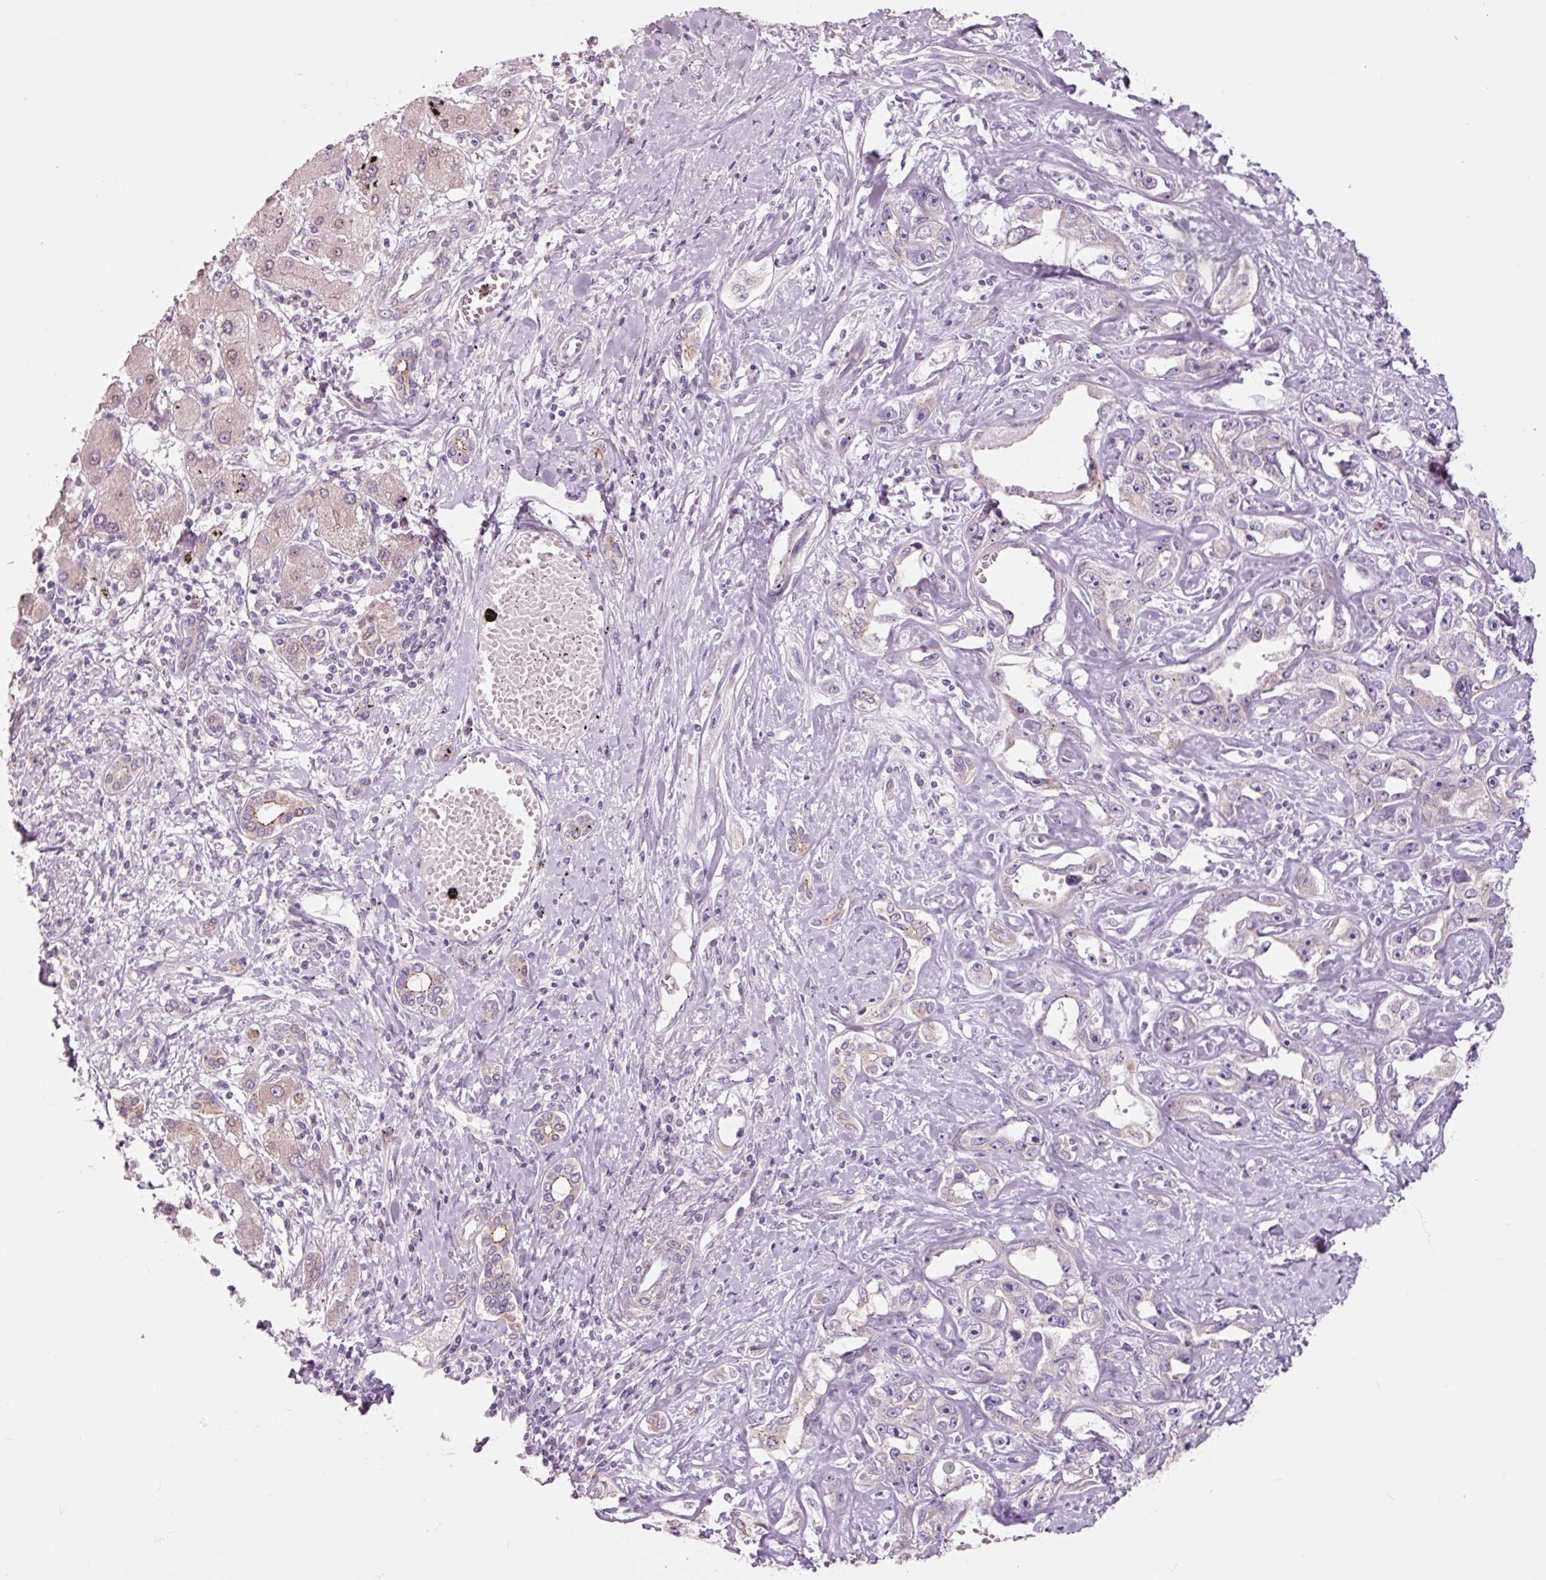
{"staining": {"intensity": "negative", "quantity": "none", "location": "none"}, "tissue": "liver cancer", "cell_type": "Tumor cells", "image_type": "cancer", "snomed": [{"axis": "morphology", "description": "Cholangiocarcinoma"}, {"axis": "topography", "description": "Liver"}], "caption": "Photomicrograph shows no significant protein positivity in tumor cells of liver cancer.", "gene": "DAPP1", "patient": {"sex": "male", "age": 59}}